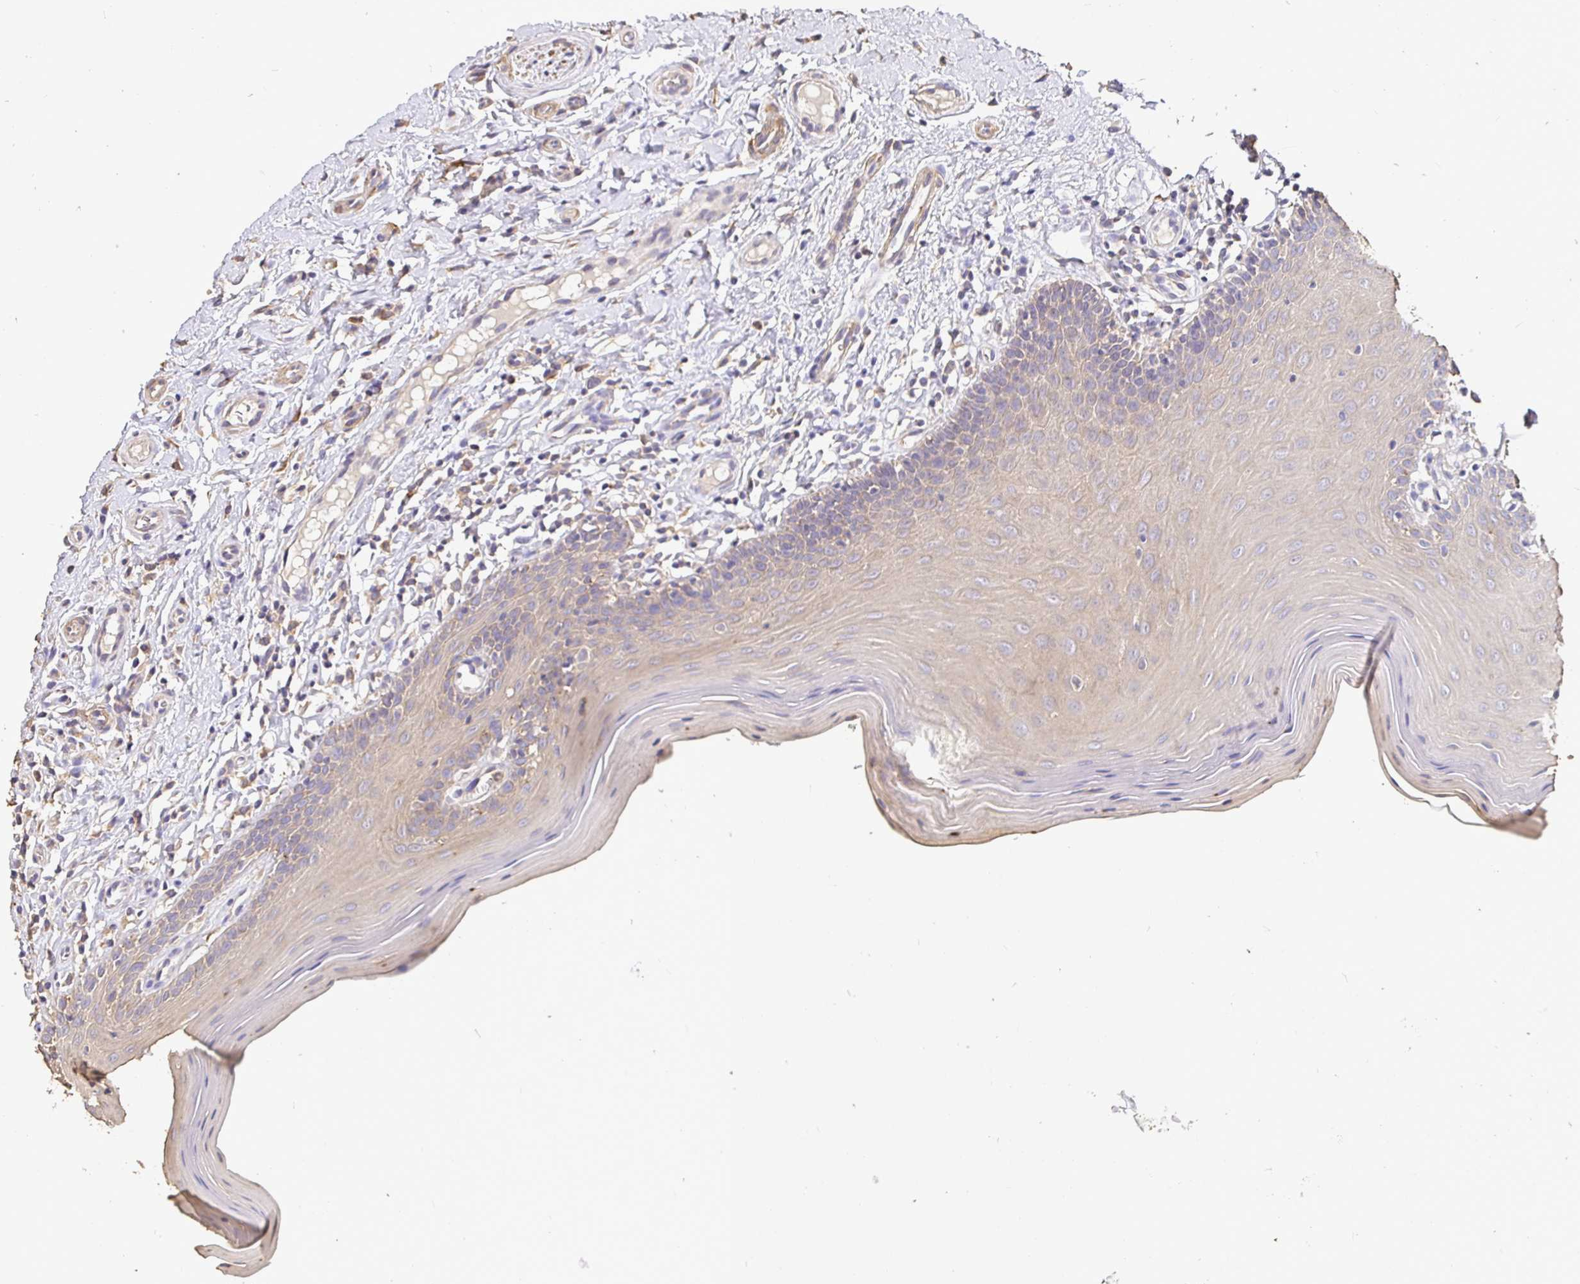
{"staining": {"intensity": "weak", "quantity": ">75%", "location": "cytoplasmic/membranous"}, "tissue": "oral mucosa", "cell_type": "Squamous epithelial cells", "image_type": "normal", "snomed": [{"axis": "morphology", "description": "Normal tissue, NOS"}, {"axis": "topography", "description": "Oral tissue"}, {"axis": "topography", "description": "Tounge, NOS"}], "caption": "This image displays IHC staining of normal human oral mucosa, with low weak cytoplasmic/membranous positivity in about >75% of squamous epithelial cells.", "gene": "MAPK8IP3", "patient": {"sex": "female", "age": 58}}